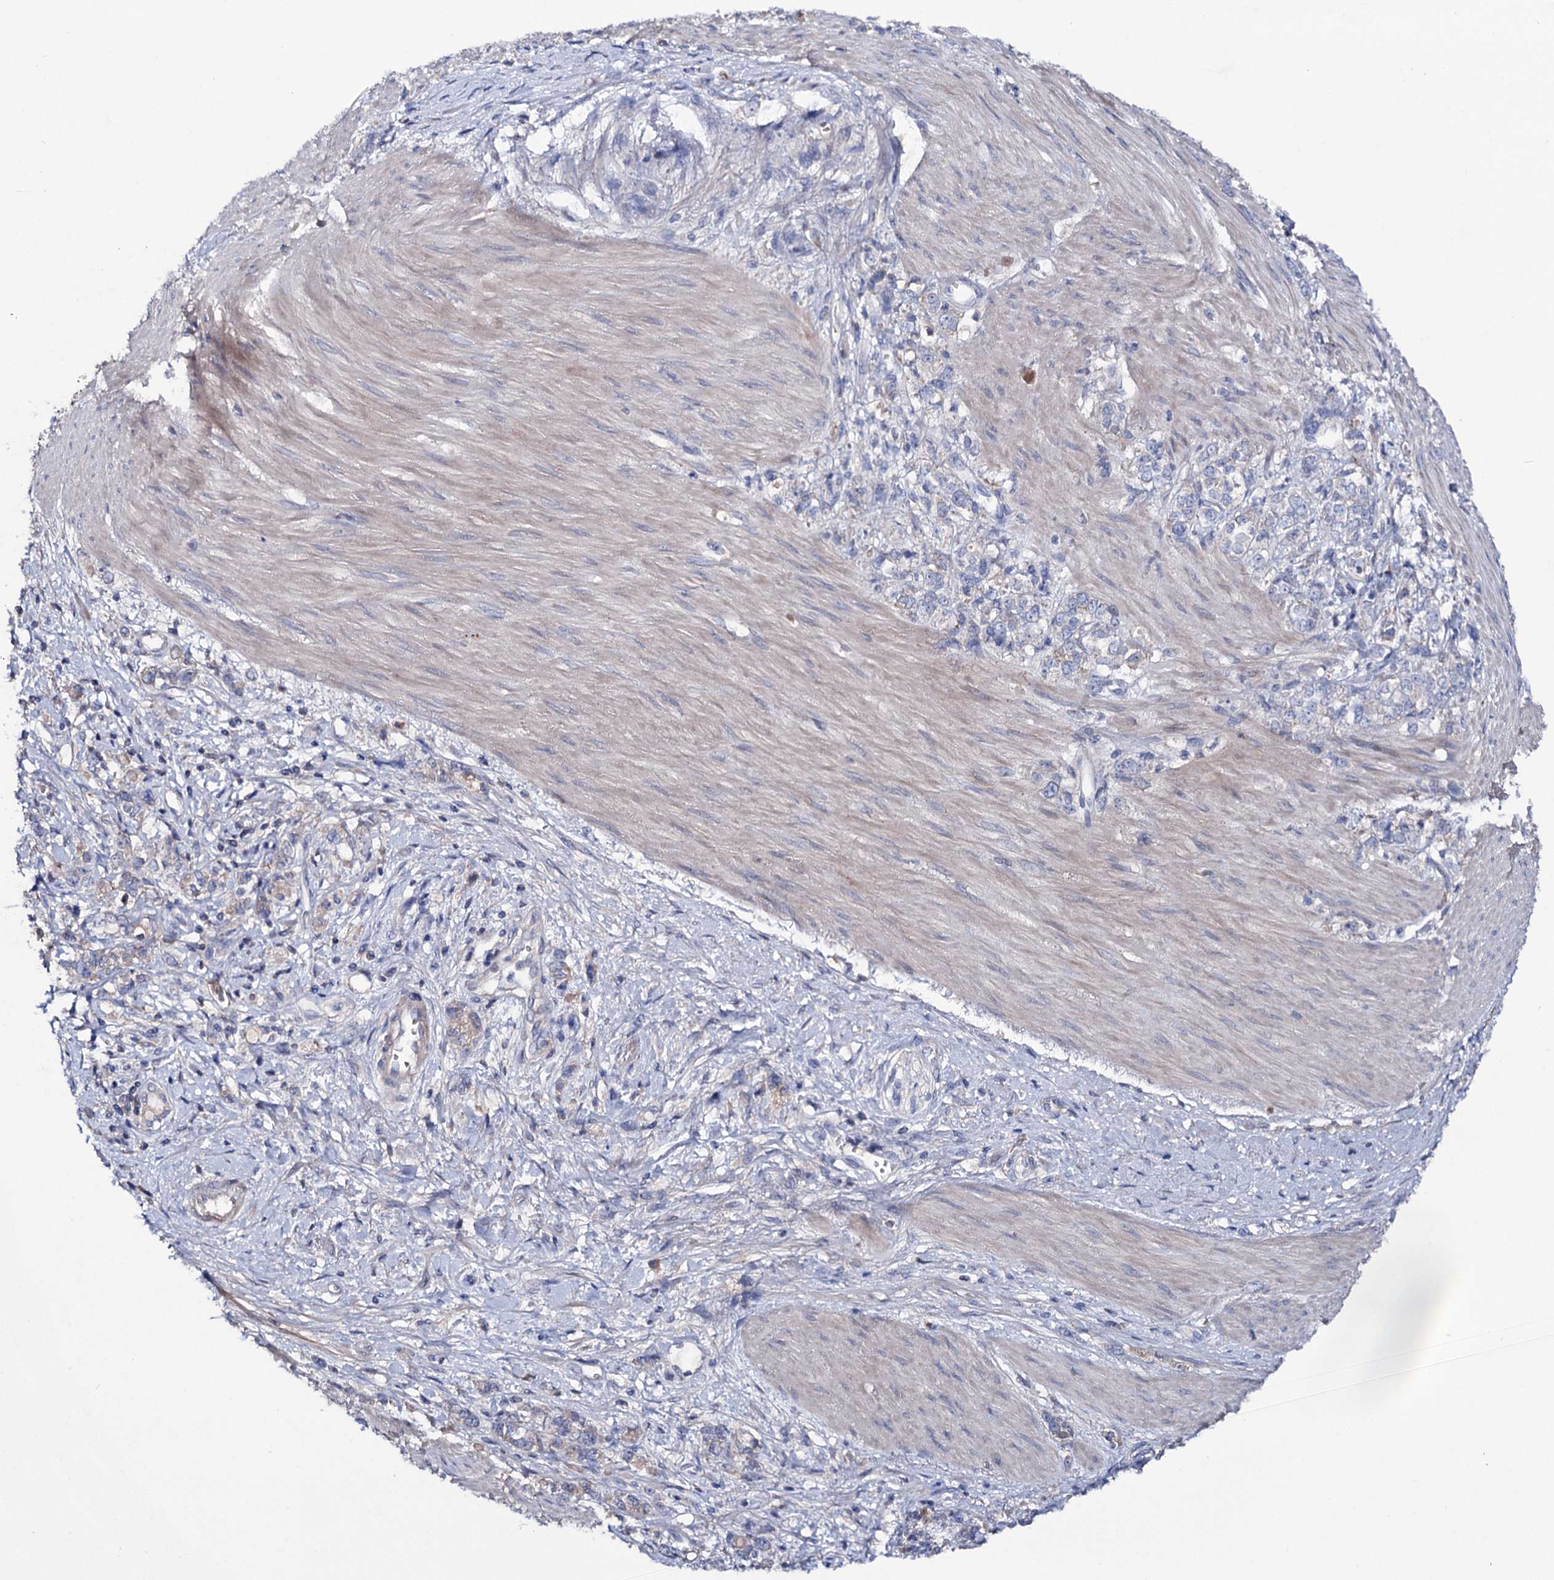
{"staining": {"intensity": "negative", "quantity": "none", "location": "none"}, "tissue": "stomach cancer", "cell_type": "Tumor cells", "image_type": "cancer", "snomed": [{"axis": "morphology", "description": "Adenocarcinoma, NOS"}, {"axis": "topography", "description": "Stomach"}], "caption": "Stomach adenocarcinoma was stained to show a protein in brown. There is no significant expression in tumor cells.", "gene": "PPP1R32", "patient": {"sex": "female", "age": 76}}